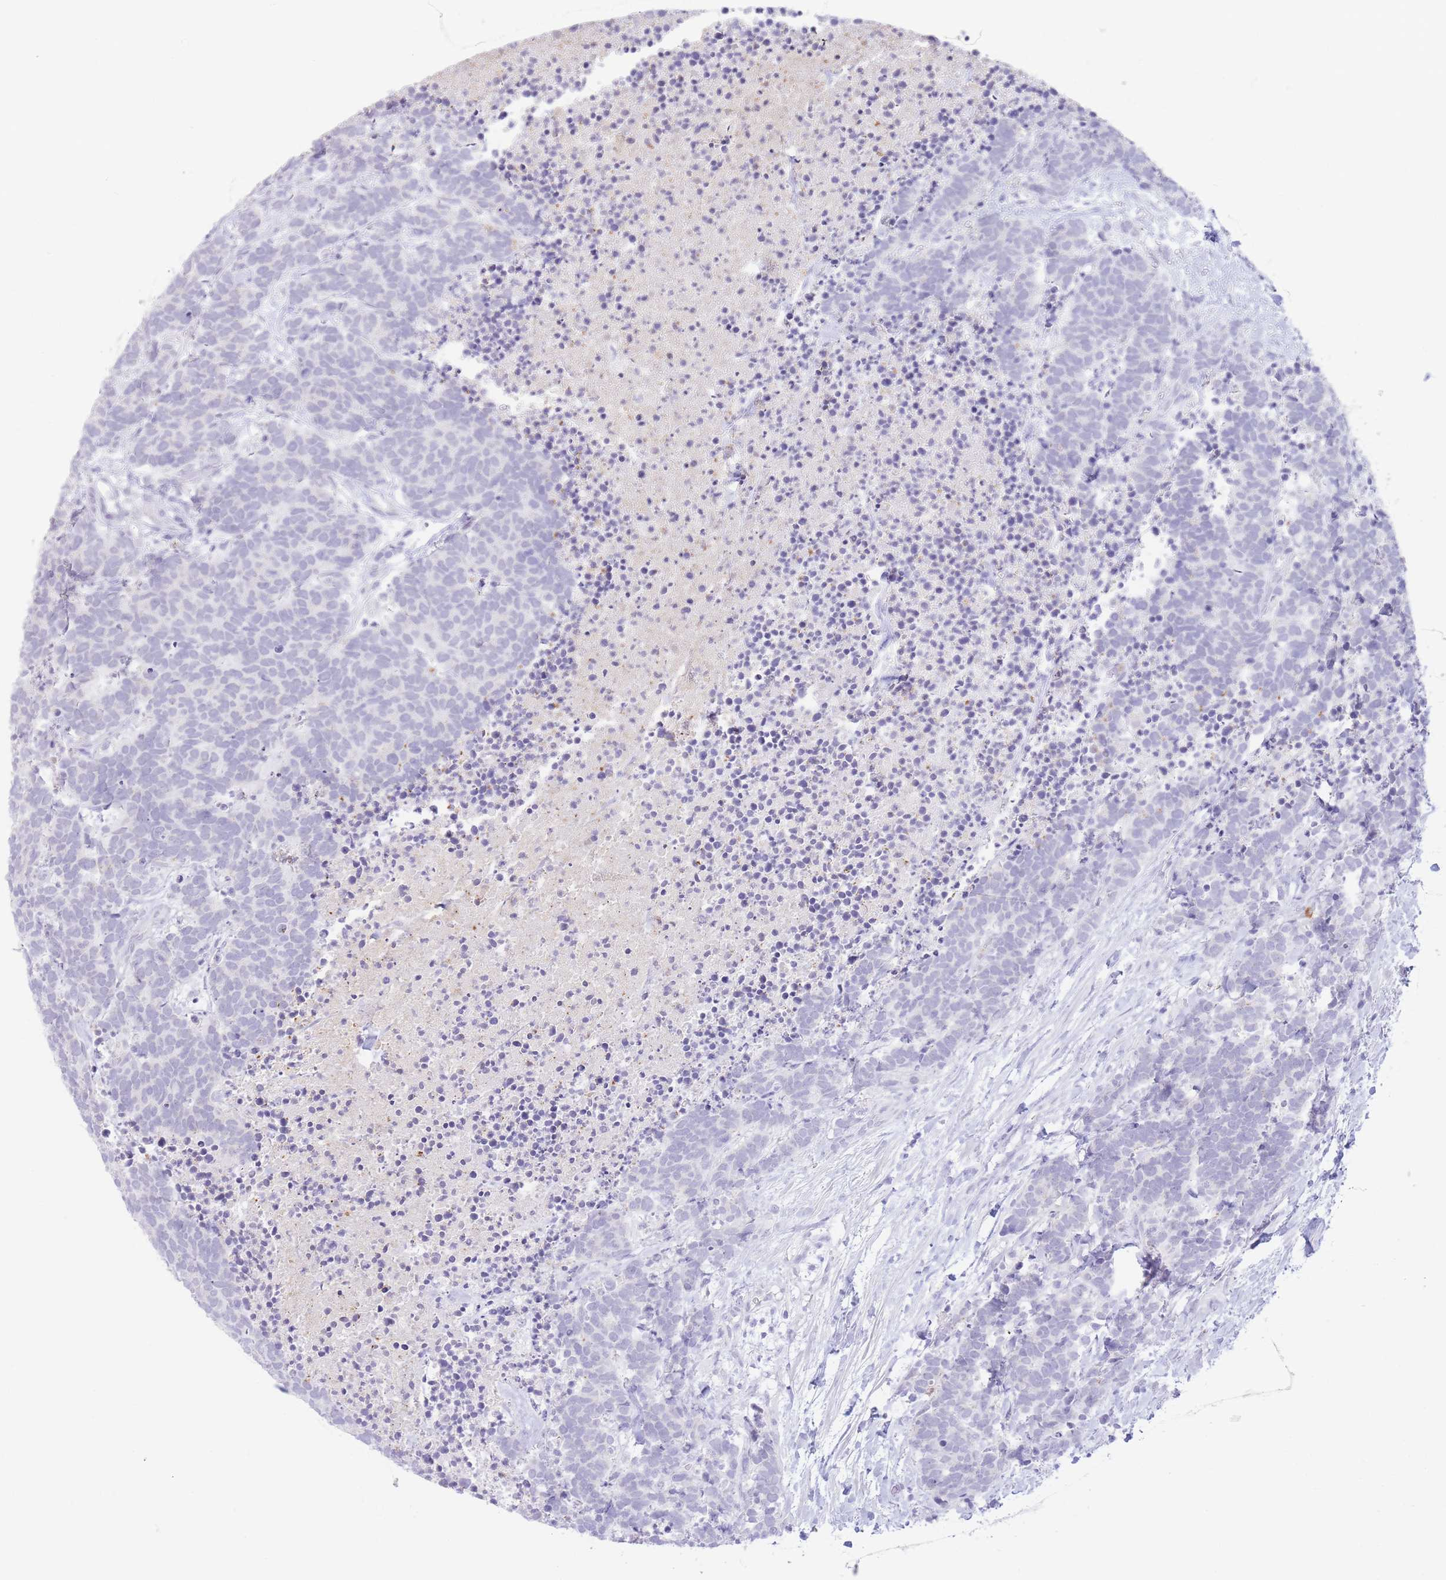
{"staining": {"intensity": "negative", "quantity": "none", "location": "none"}, "tissue": "carcinoid", "cell_type": "Tumor cells", "image_type": "cancer", "snomed": [{"axis": "morphology", "description": "Carcinoma, NOS"}, {"axis": "morphology", "description": "Carcinoid, malignant, NOS"}, {"axis": "topography", "description": "Prostate"}], "caption": "Tumor cells show no significant protein staining in carcinoid.", "gene": "LCLAT1", "patient": {"sex": "male", "age": 57}}